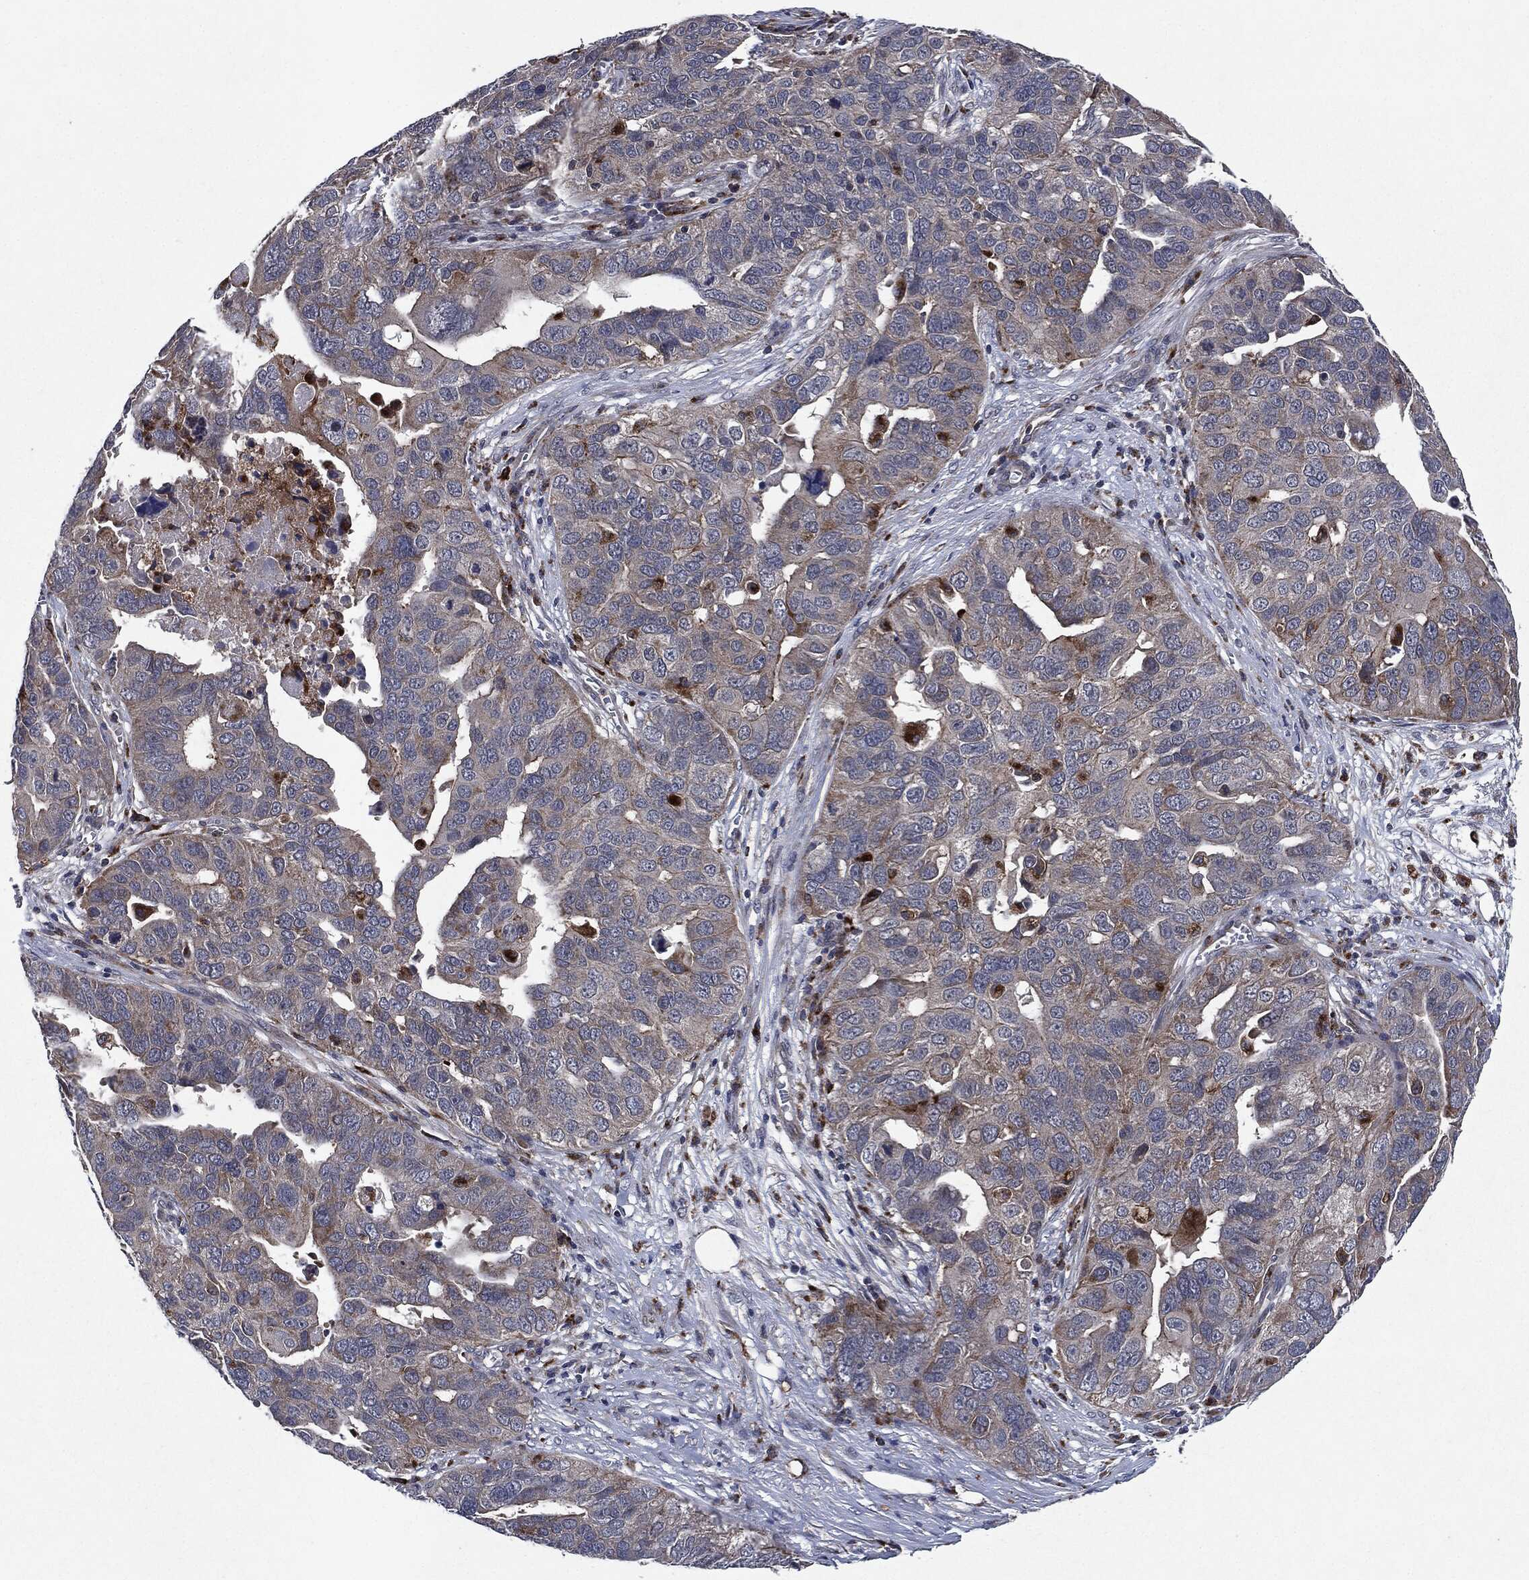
{"staining": {"intensity": "moderate", "quantity": "<25%", "location": "cytoplasmic/membranous"}, "tissue": "ovarian cancer", "cell_type": "Tumor cells", "image_type": "cancer", "snomed": [{"axis": "morphology", "description": "Carcinoma, endometroid"}, {"axis": "topography", "description": "Soft tissue"}, {"axis": "topography", "description": "Ovary"}], "caption": "High-power microscopy captured an immunohistochemistry photomicrograph of endometroid carcinoma (ovarian), revealing moderate cytoplasmic/membranous staining in about <25% of tumor cells.", "gene": "SLC31A2", "patient": {"sex": "female", "age": 52}}